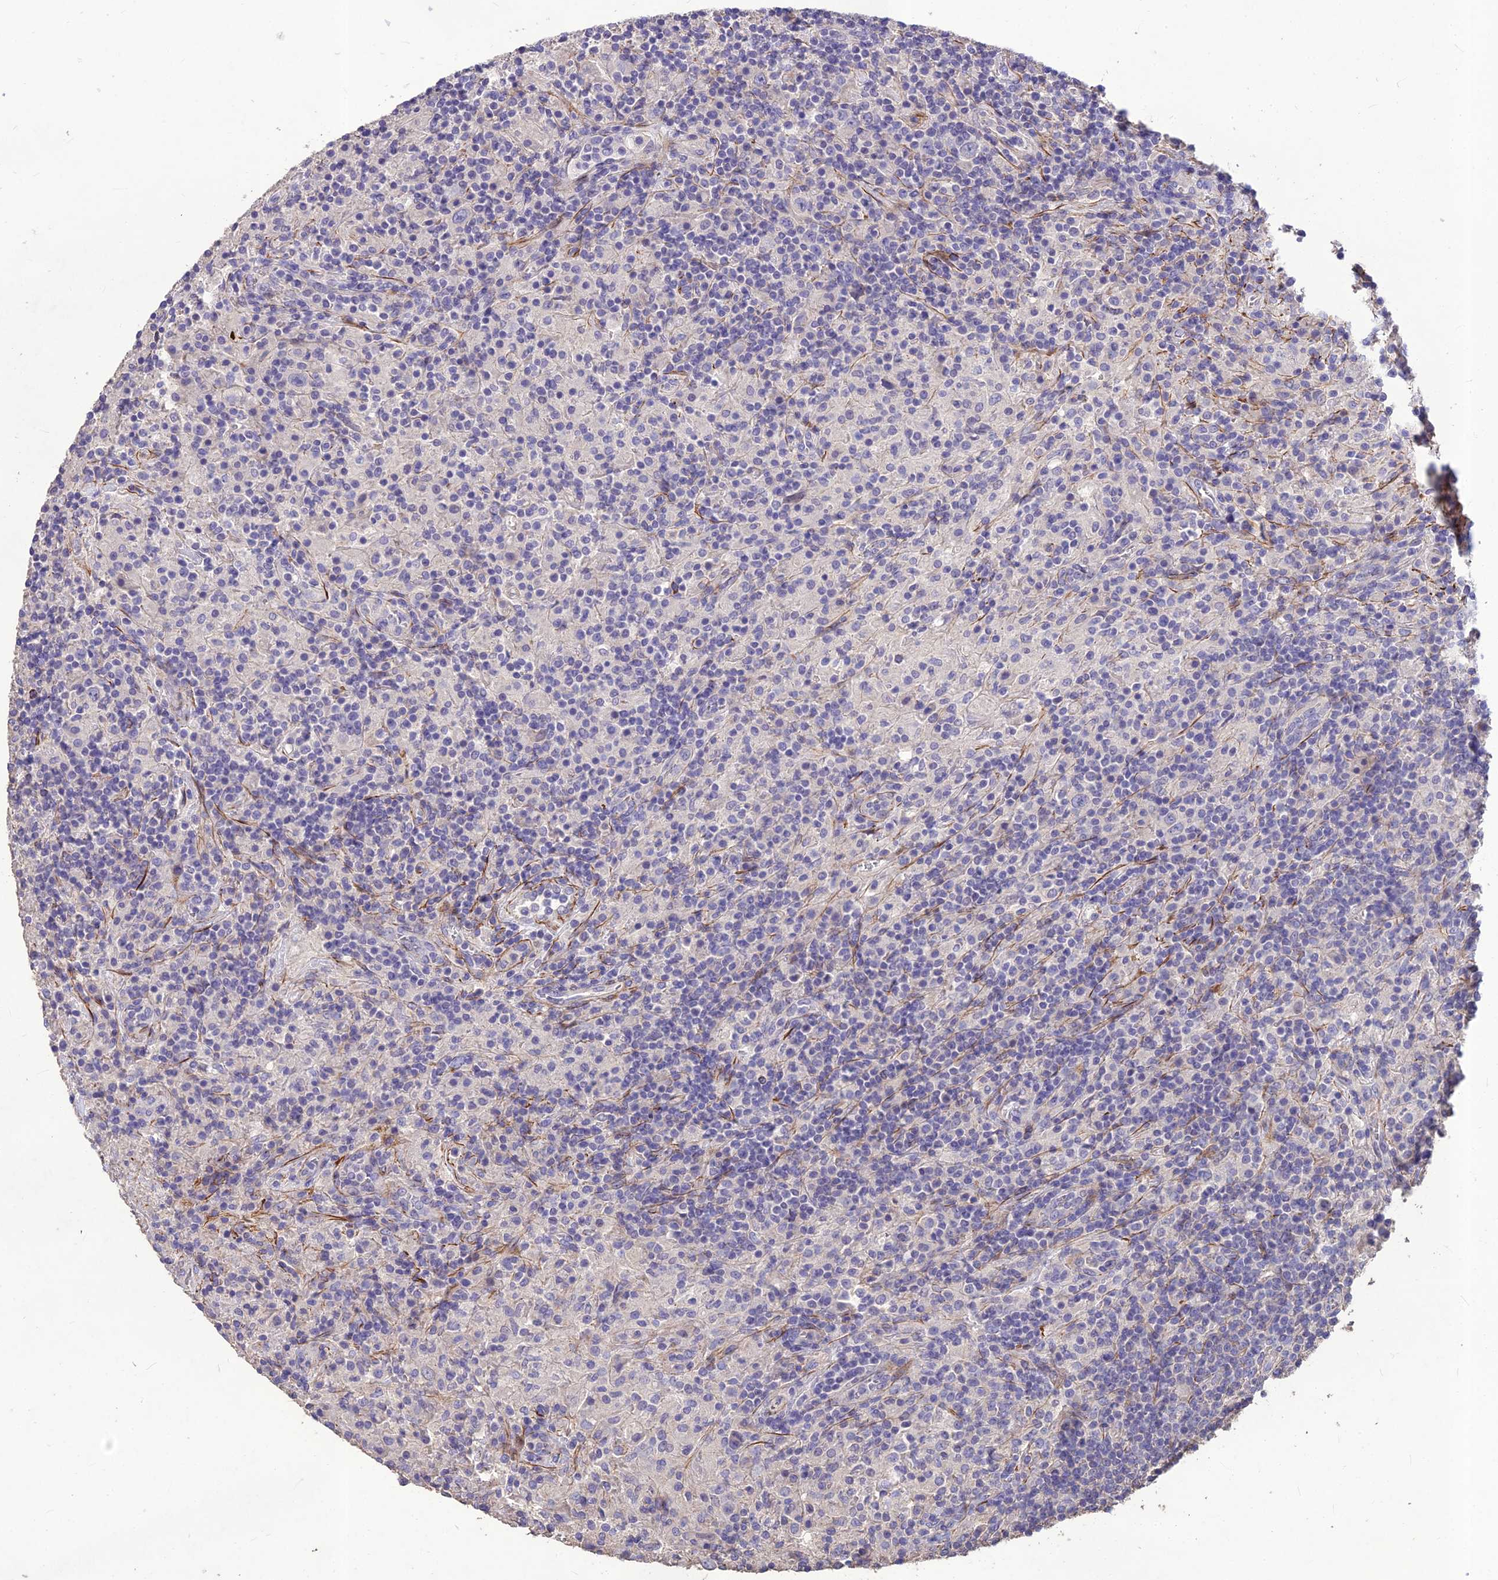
{"staining": {"intensity": "negative", "quantity": "none", "location": "none"}, "tissue": "lymphoma", "cell_type": "Tumor cells", "image_type": "cancer", "snomed": [{"axis": "morphology", "description": "Hodgkin's disease, NOS"}, {"axis": "topography", "description": "Lymph node"}], "caption": "Immunohistochemical staining of lymphoma exhibits no significant staining in tumor cells.", "gene": "CLUH", "patient": {"sex": "male", "age": 70}}